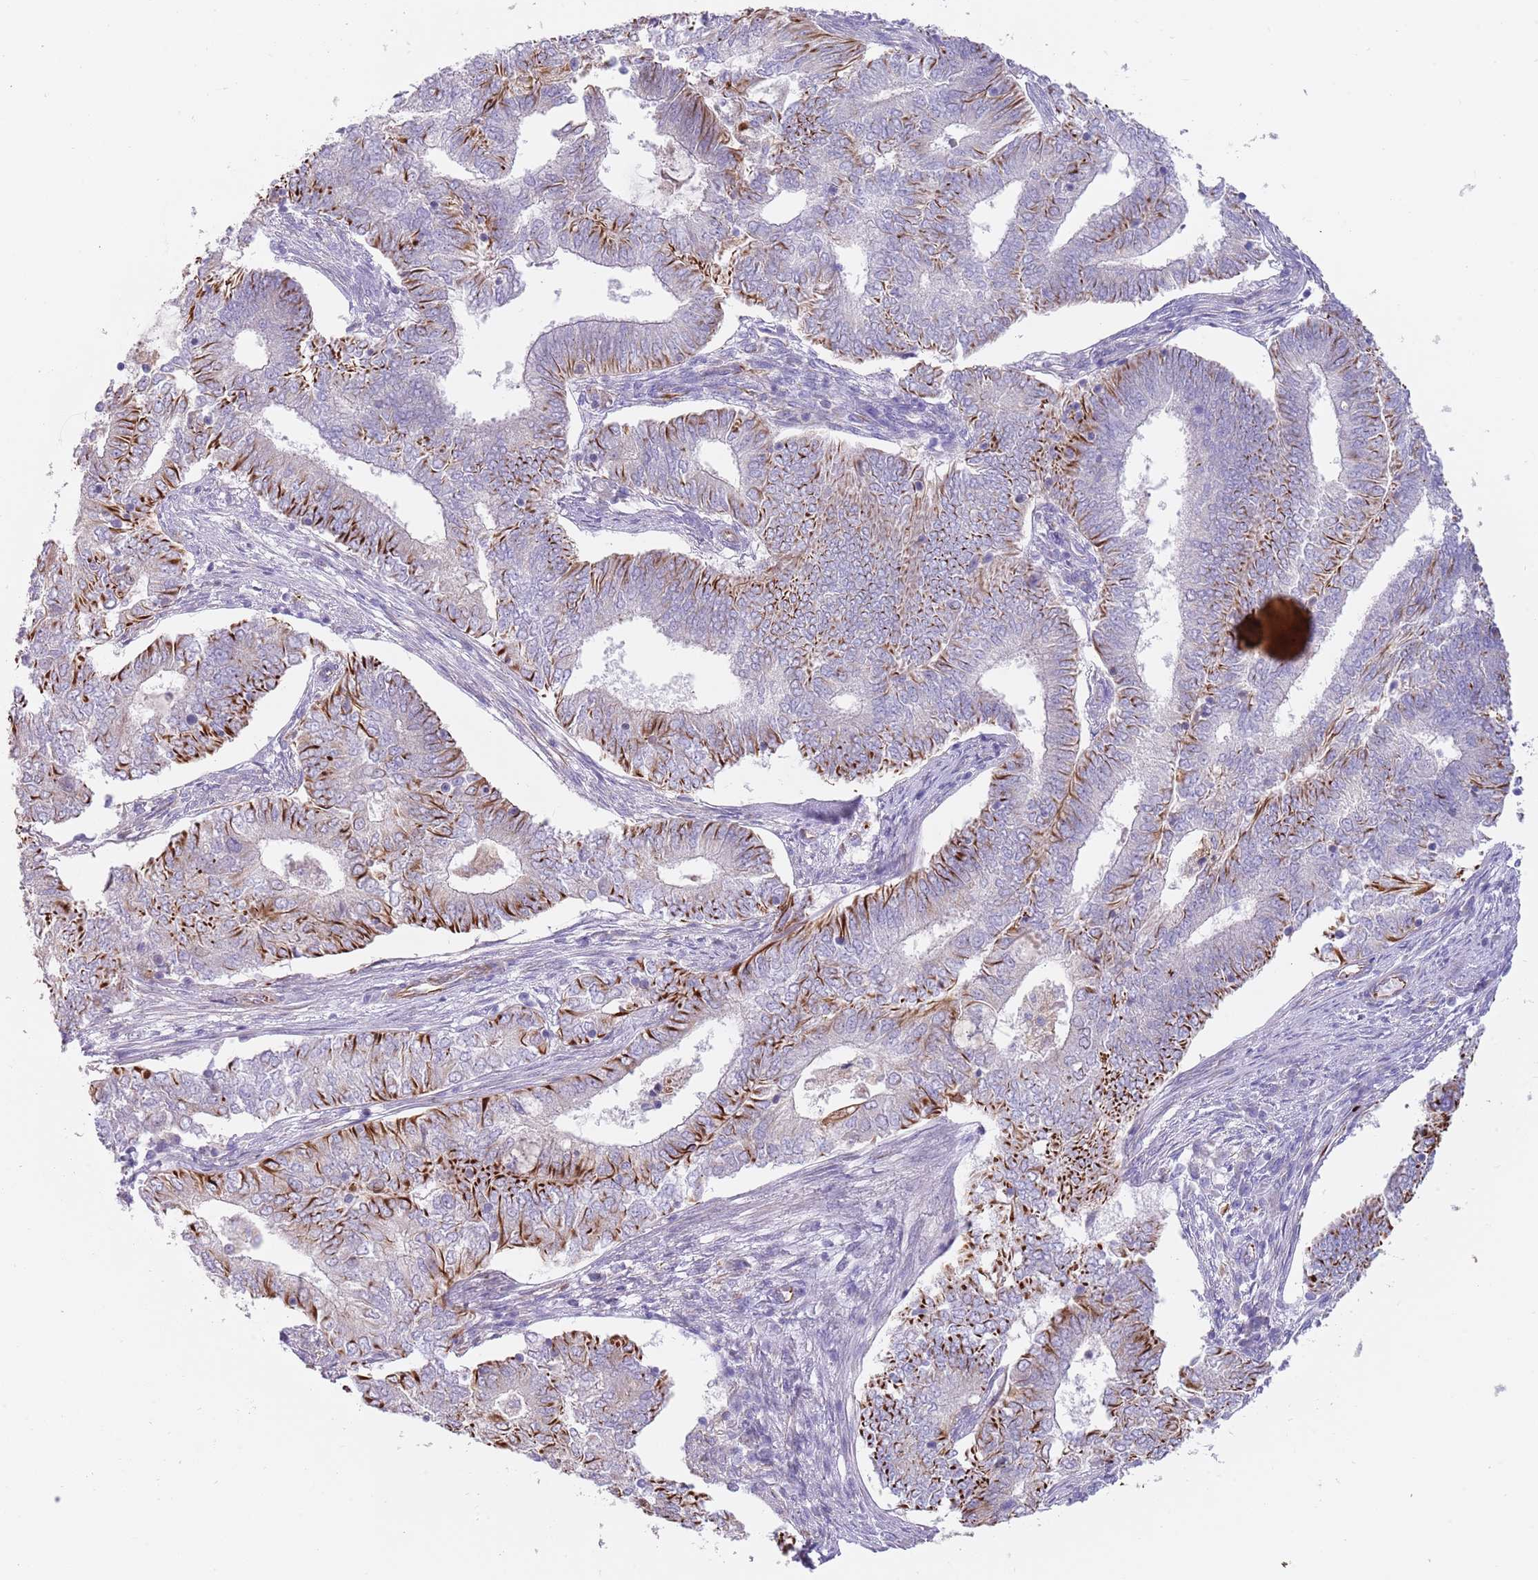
{"staining": {"intensity": "strong", "quantity": "25%-75%", "location": "cytoplasmic/membranous"}, "tissue": "endometrial cancer", "cell_type": "Tumor cells", "image_type": "cancer", "snomed": [{"axis": "morphology", "description": "Adenocarcinoma, NOS"}, {"axis": "topography", "description": "Endometrium"}], "caption": "High-magnification brightfield microscopy of endometrial cancer (adenocarcinoma) stained with DAB (brown) and counterstained with hematoxylin (blue). tumor cells exhibit strong cytoplasmic/membranous staining is identified in approximately25%-75% of cells.", "gene": "MOGAT1", "patient": {"sex": "female", "age": 62}}